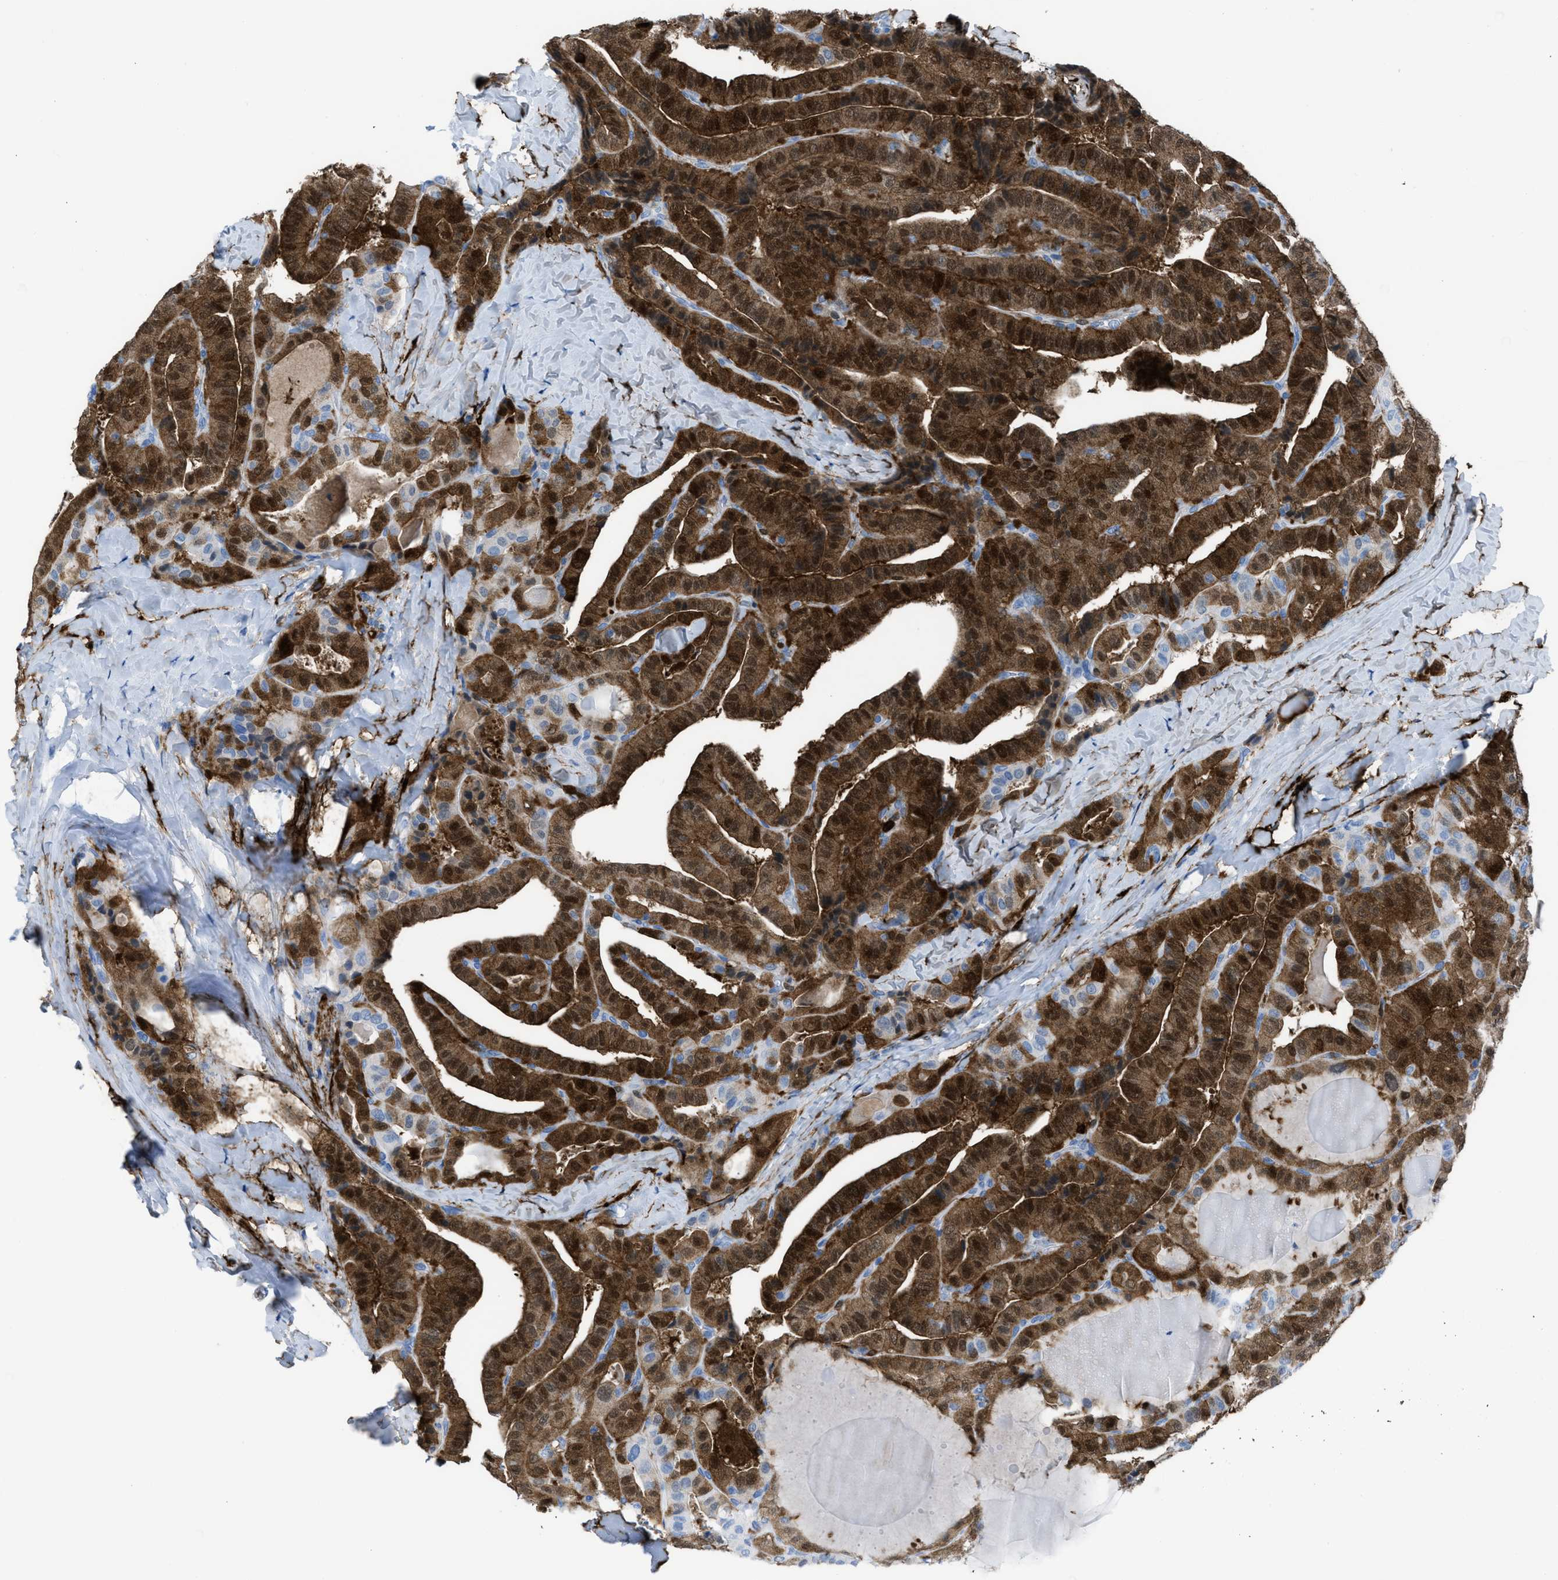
{"staining": {"intensity": "strong", "quantity": ">75%", "location": "cytoplasmic/membranous,nuclear"}, "tissue": "thyroid cancer", "cell_type": "Tumor cells", "image_type": "cancer", "snomed": [{"axis": "morphology", "description": "Papillary adenocarcinoma, NOS"}, {"axis": "topography", "description": "Thyroid gland"}], "caption": "Immunohistochemical staining of human thyroid cancer (papillary adenocarcinoma) displays strong cytoplasmic/membranous and nuclear protein positivity in approximately >75% of tumor cells.", "gene": "CDKN2A", "patient": {"sex": "male", "age": 77}}